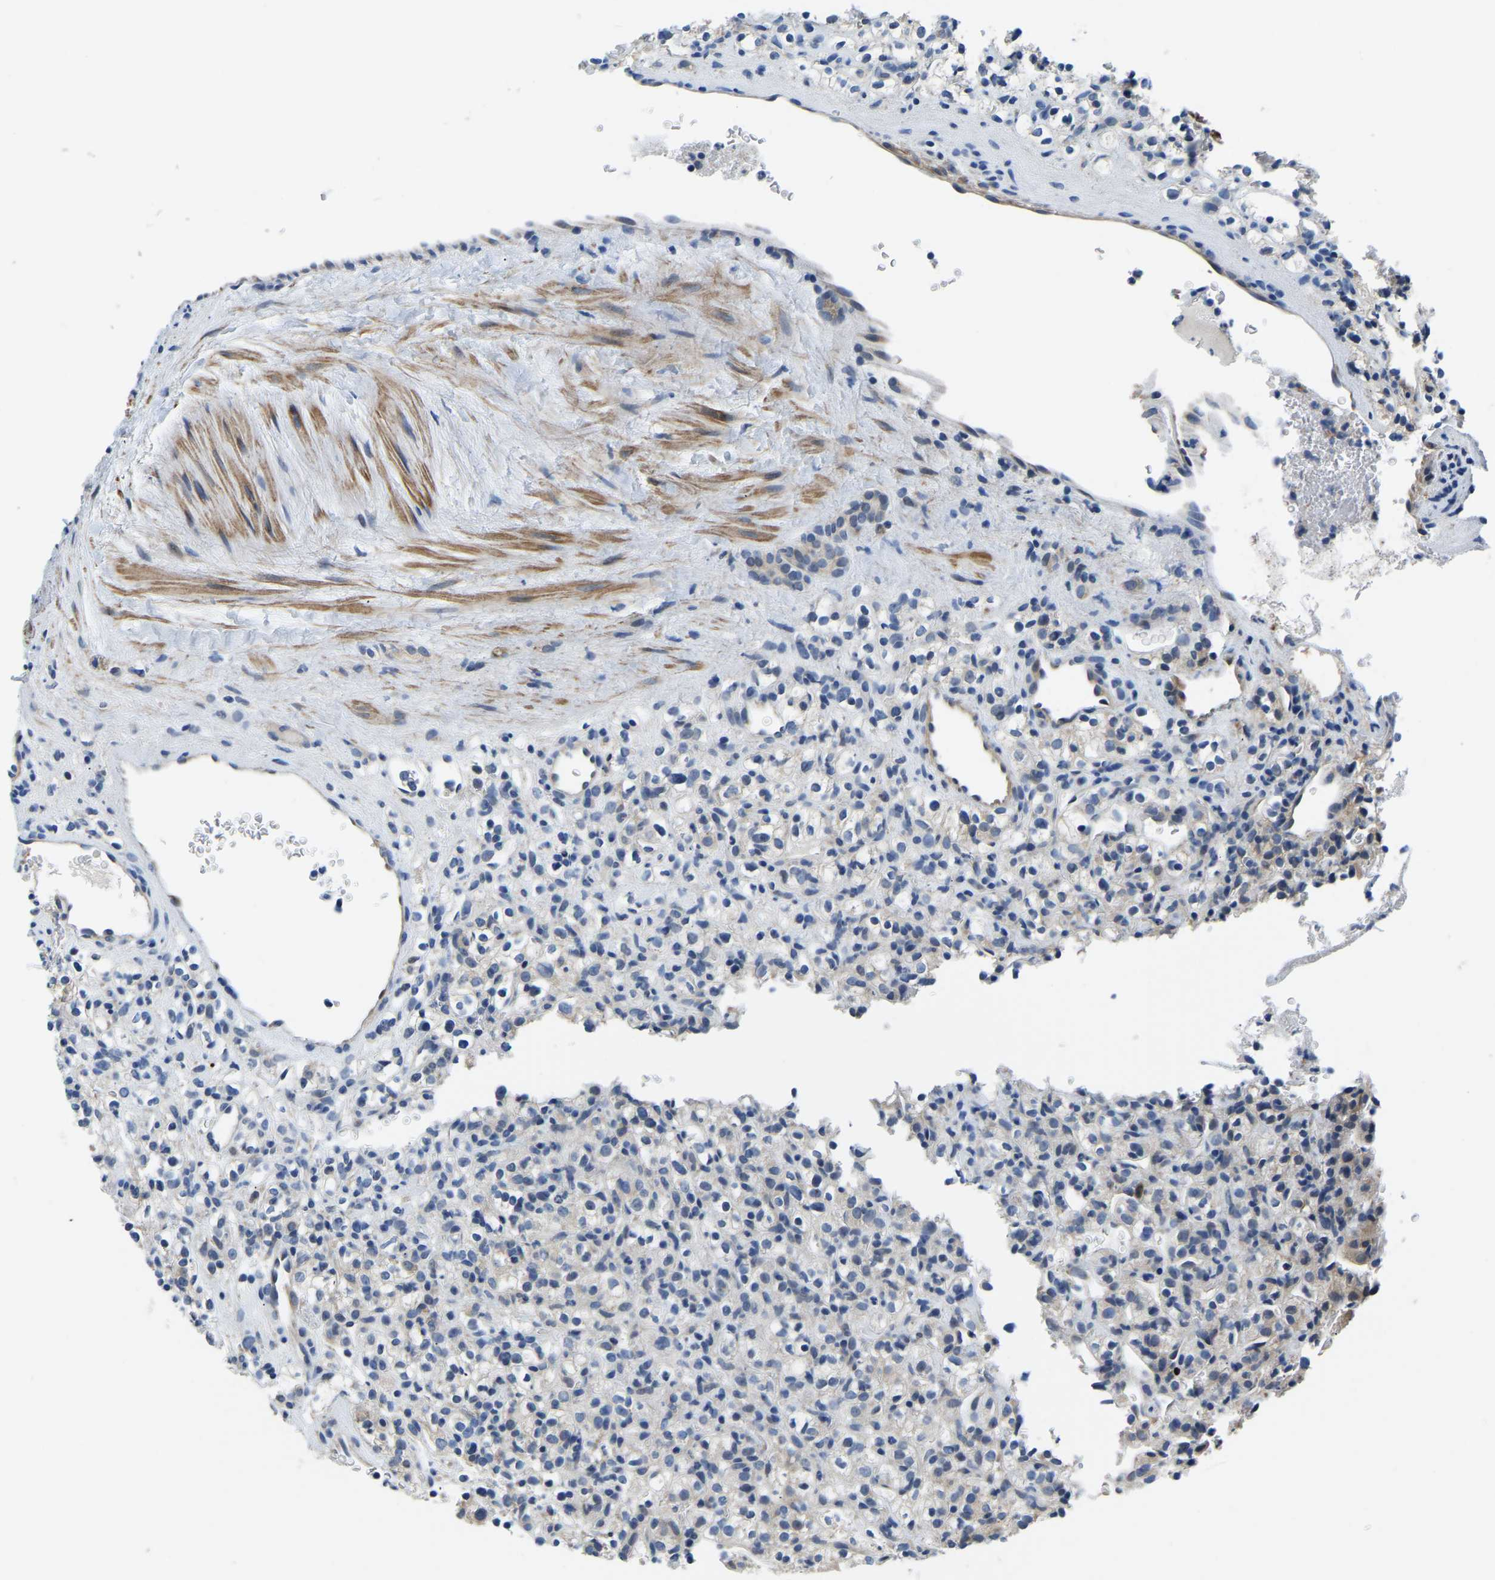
{"staining": {"intensity": "negative", "quantity": "none", "location": "none"}, "tissue": "renal cancer", "cell_type": "Tumor cells", "image_type": "cancer", "snomed": [{"axis": "morphology", "description": "Normal tissue, NOS"}, {"axis": "morphology", "description": "Adenocarcinoma, NOS"}, {"axis": "topography", "description": "Kidney"}], "caption": "An immunohistochemistry (IHC) histopathology image of renal cancer (adenocarcinoma) is shown. There is no staining in tumor cells of renal cancer (adenocarcinoma).", "gene": "LIAS", "patient": {"sex": "female", "age": 72}}